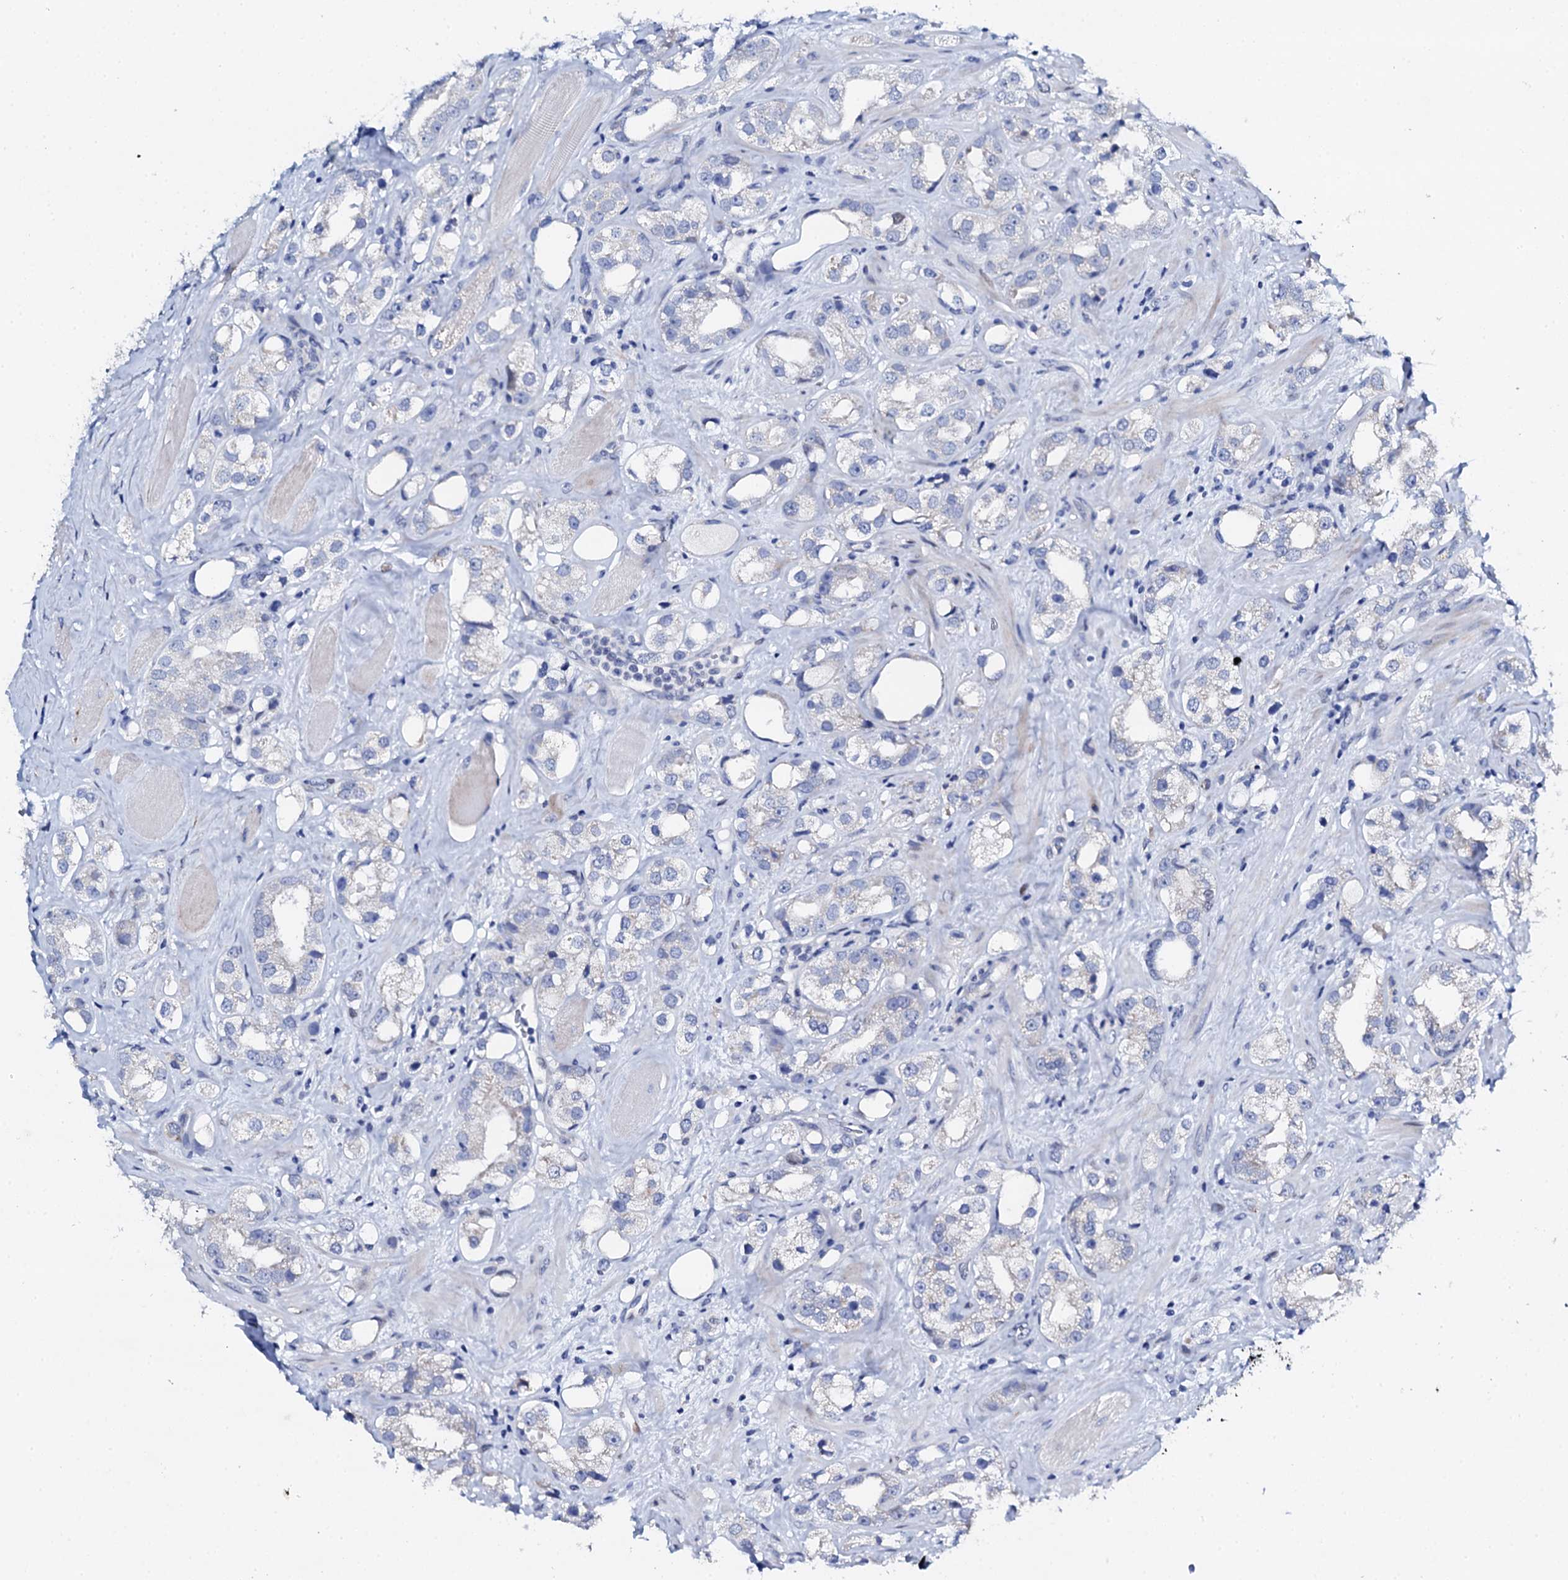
{"staining": {"intensity": "negative", "quantity": "none", "location": "none"}, "tissue": "prostate cancer", "cell_type": "Tumor cells", "image_type": "cancer", "snomed": [{"axis": "morphology", "description": "Adenocarcinoma, NOS"}, {"axis": "topography", "description": "Prostate"}], "caption": "Adenocarcinoma (prostate) stained for a protein using immunohistochemistry shows no staining tumor cells.", "gene": "NUDT13", "patient": {"sex": "male", "age": 79}}